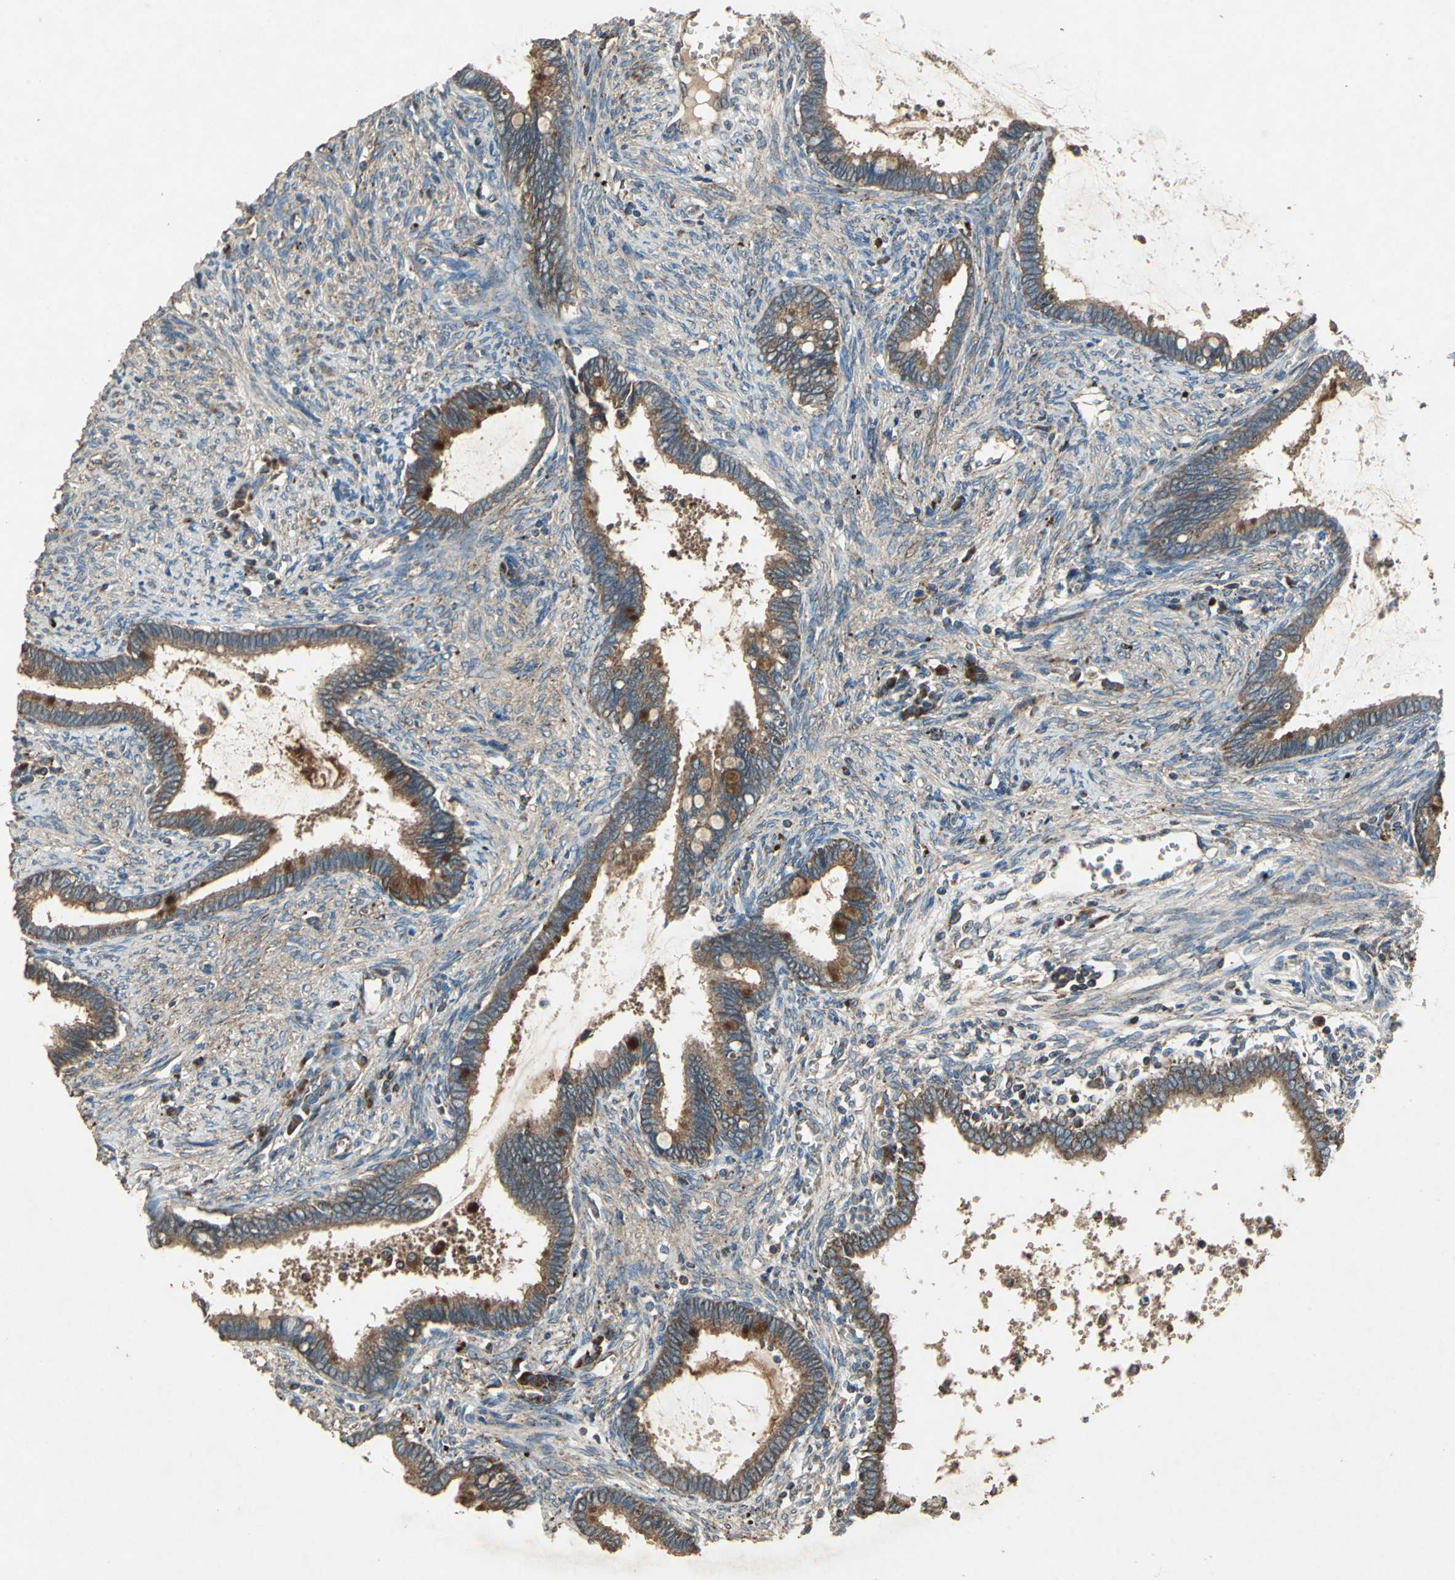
{"staining": {"intensity": "strong", "quantity": ">75%", "location": "cytoplasmic/membranous"}, "tissue": "cervical cancer", "cell_type": "Tumor cells", "image_type": "cancer", "snomed": [{"axis": "morphology", "description": "Adenocarcinoma, NOS"}, {"axis": "topography", "description": "Cervix"}], "caption": "The image demonstrates a brown stain indicating the presence of a protein in the cytoplasmic/membranous of tumor cells in adenocarcinoma (cervical).", "gene": "POLRMT", "patient": {"sex": "female", "age": 44}}